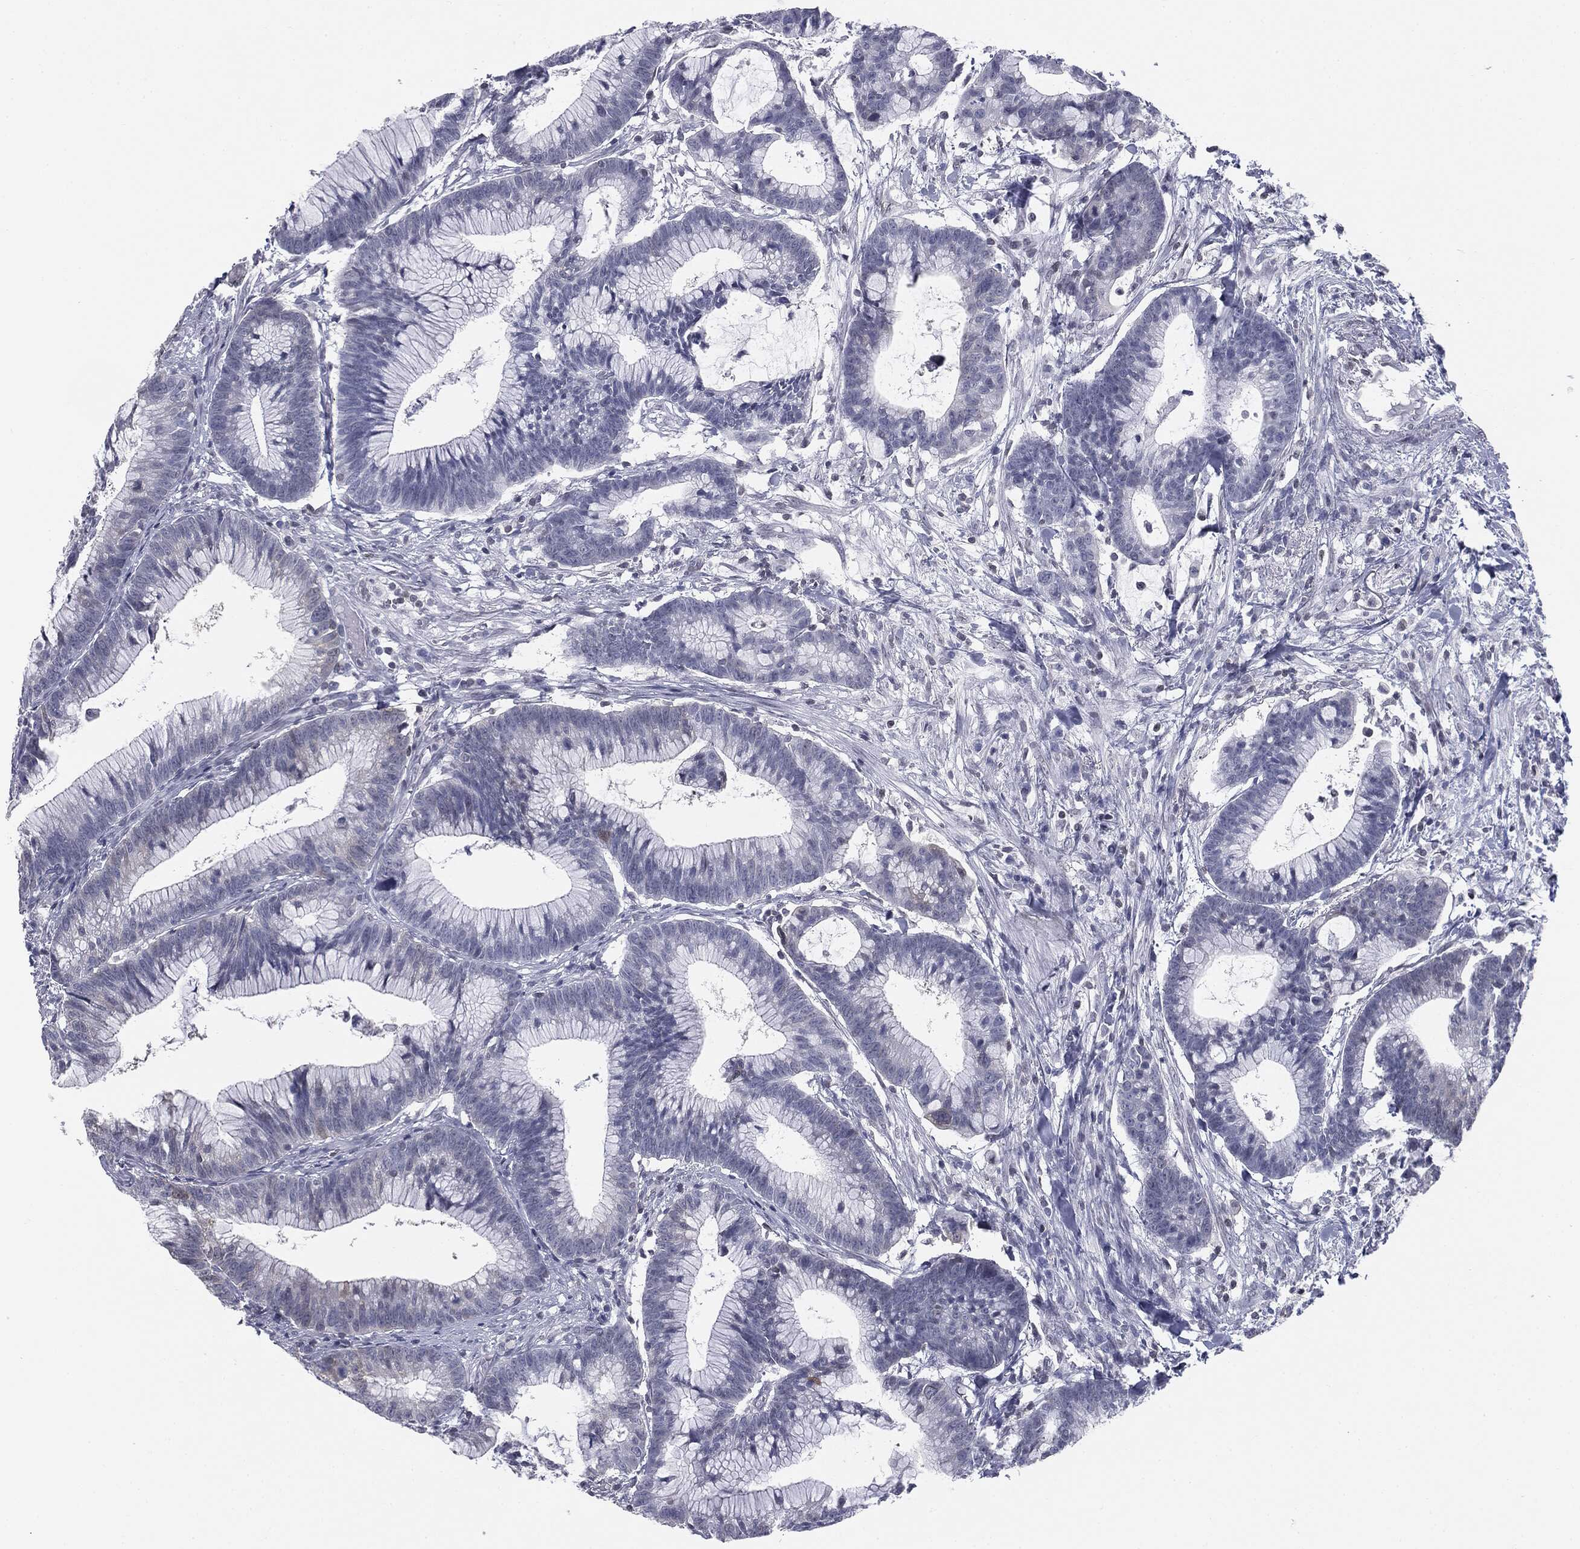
{"staining": {"intensity": "negative", "quantity": "none", "location": "none"}, "tissue": "colorectal cancer", "cell_type": "Tumor cells", "image_type": "cancer", "snomed": [{"axis": "morphology", "description": "Adenocarcinoma, NOS"}, {"axis": "topography", "description": "Colon"}], "caption": "Immunohistochemistry histopathology image of neoplastic tissue: human colorectal adenocarcinoma stained with DAB displays no significant protein expression in tumor cells. The staining was performed using DAB (3,3'-diaminobenzidine) to visualize the protein expression in brown, while the nuclei were stained in blue with hematoxylin (Magnification: 20x).", "gene": "ALDOB", "patient": {"sex": "female", "age": 78}}